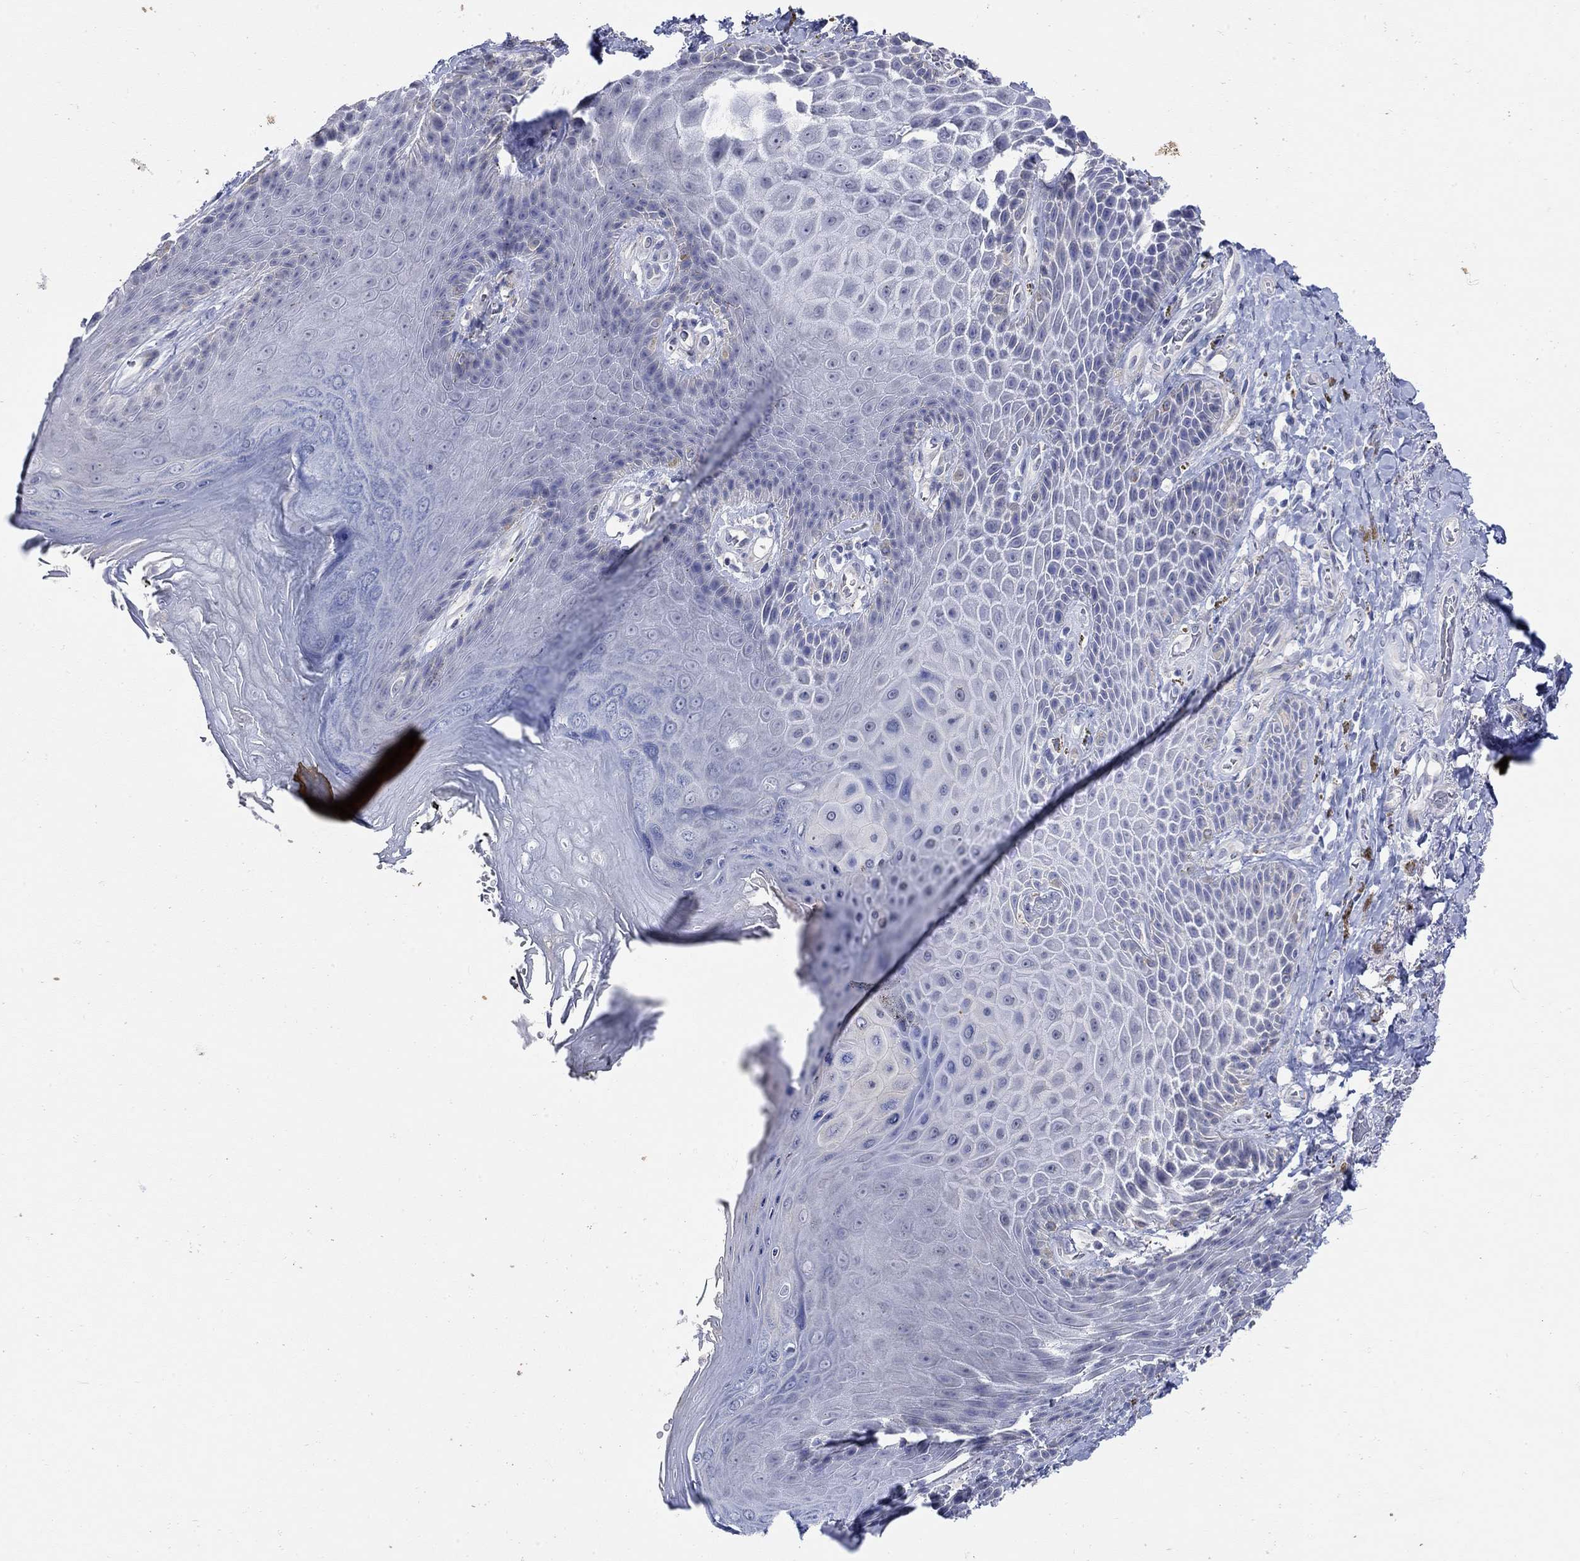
{"staining": {"intensity": "negative", "quantity": "none", "location": "none"}, "tissue": "skin", "cell_type": "Epidermal cells", "image_type": "normal", "snomed": [{"axis": "morphology", "description": "Normal tissue, NOS"}, {"axis": "topography", "description": "Skeletal muscle"}, {"axis": "topography", "description": "Anal"}, {"axis": "topography", "description": "Peripheral nerve tissue"}], "caption": "Immunohistochemical staining of normal human skin exhibits no significant expression in epidermal cells.", "gene": "KRT222", "patient": {"sex": "male", "age": 53}}